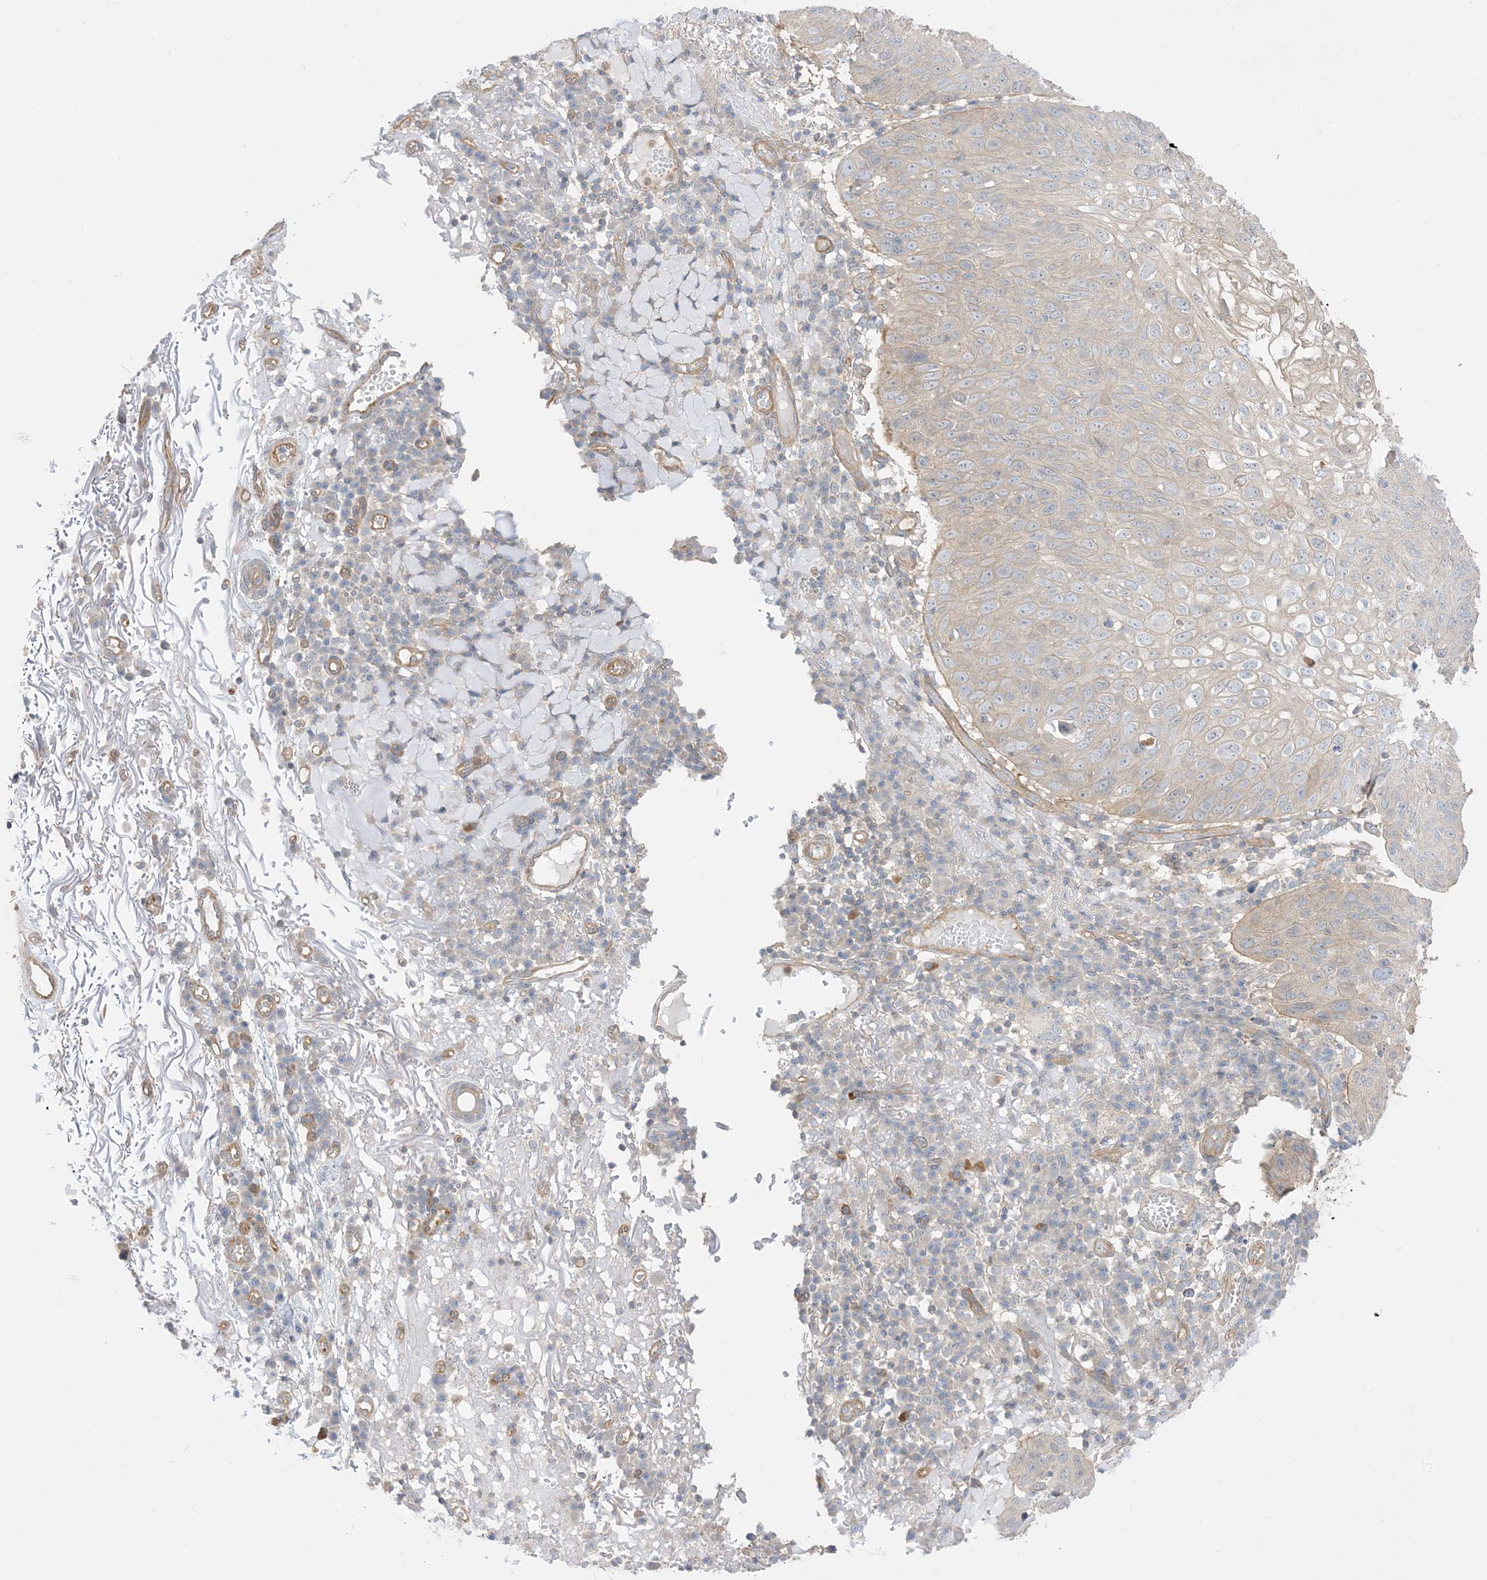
{"staining": {"intensity": "weak", "quantity": "<25%", "location": "cytoplasmic/membranous"}, "tissue": "skin cancer", "cell_type": "Tumor cells", "image_type": "cancer", "snomed": [{"axis": "morphology", "description": "Squamous cell carcinoma, NOS"}, {"axis": "topography", "description": "Skin"}], "caption": "There is no significant staining in tumor cells of squamous cell carcinoma (skin). (DAB immunohistochemistry (IHC) with hematoxylin counter stain).", "gene": "ARHGEF9", "patient": {"sex": "female", "age": 90}}